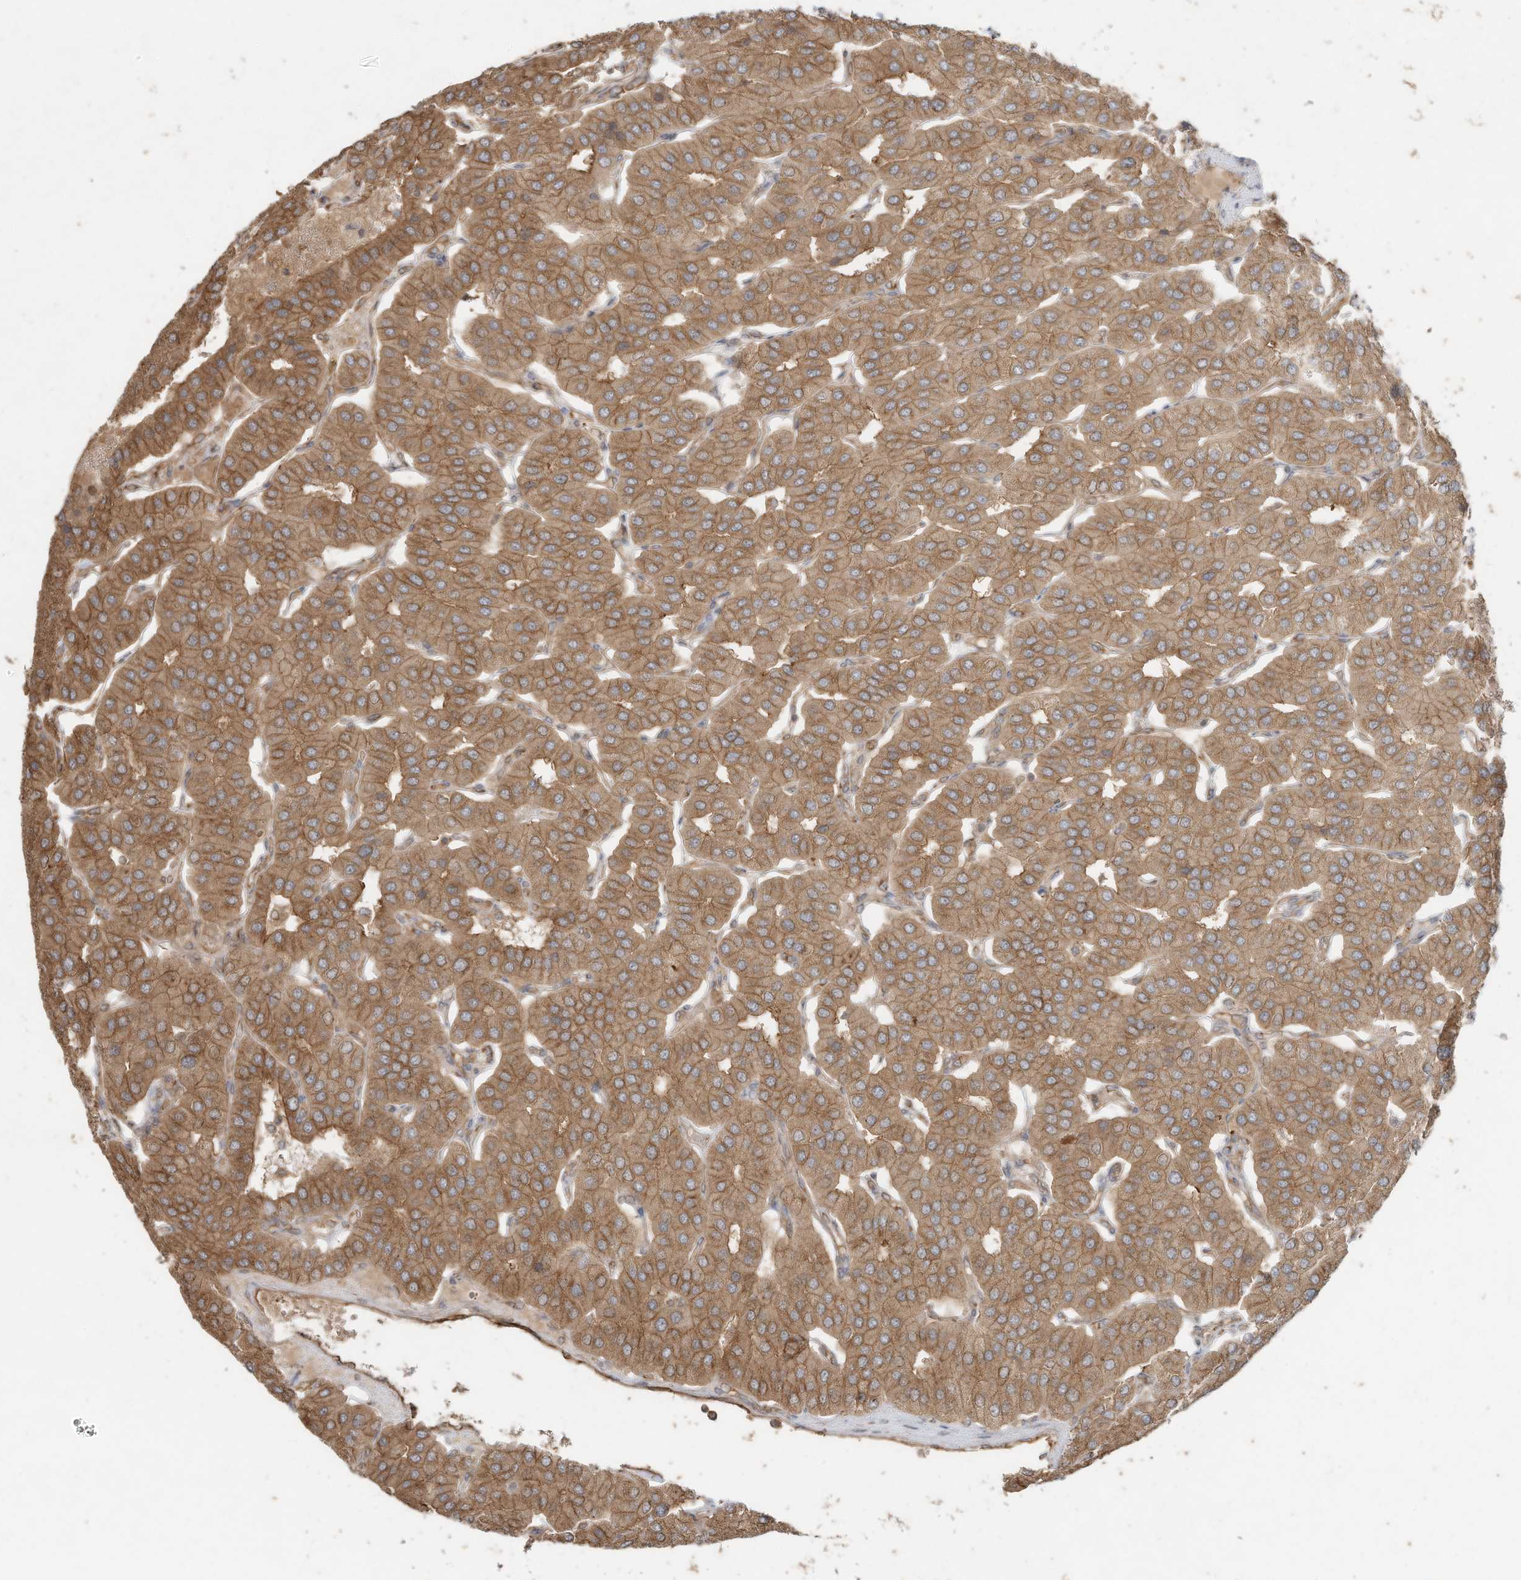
{"staining": {"intensity": "moderate", "quantity": ">75%", "location": "cytoplasmic/membranous"}, "tissue": "parathyroid gland", "cell_type": "Glandular cells", "image_type": "normal", "snomed": [{"axis": "morphology", "description": "Normal tissue, NOS"}, {"axis": "morphology", "description": "Adenoma, NOS"}, {"axis": "topography", "description": "Parathyroid gland"}], "caption": "Protein analysis of unremarkable parathyroid gland exhibits moderate cytoplasmic/membranous staining in about >75% of glandular cells.", "gene": "DYNC1I2", "patient": {"sex": "female", "age": 86}}